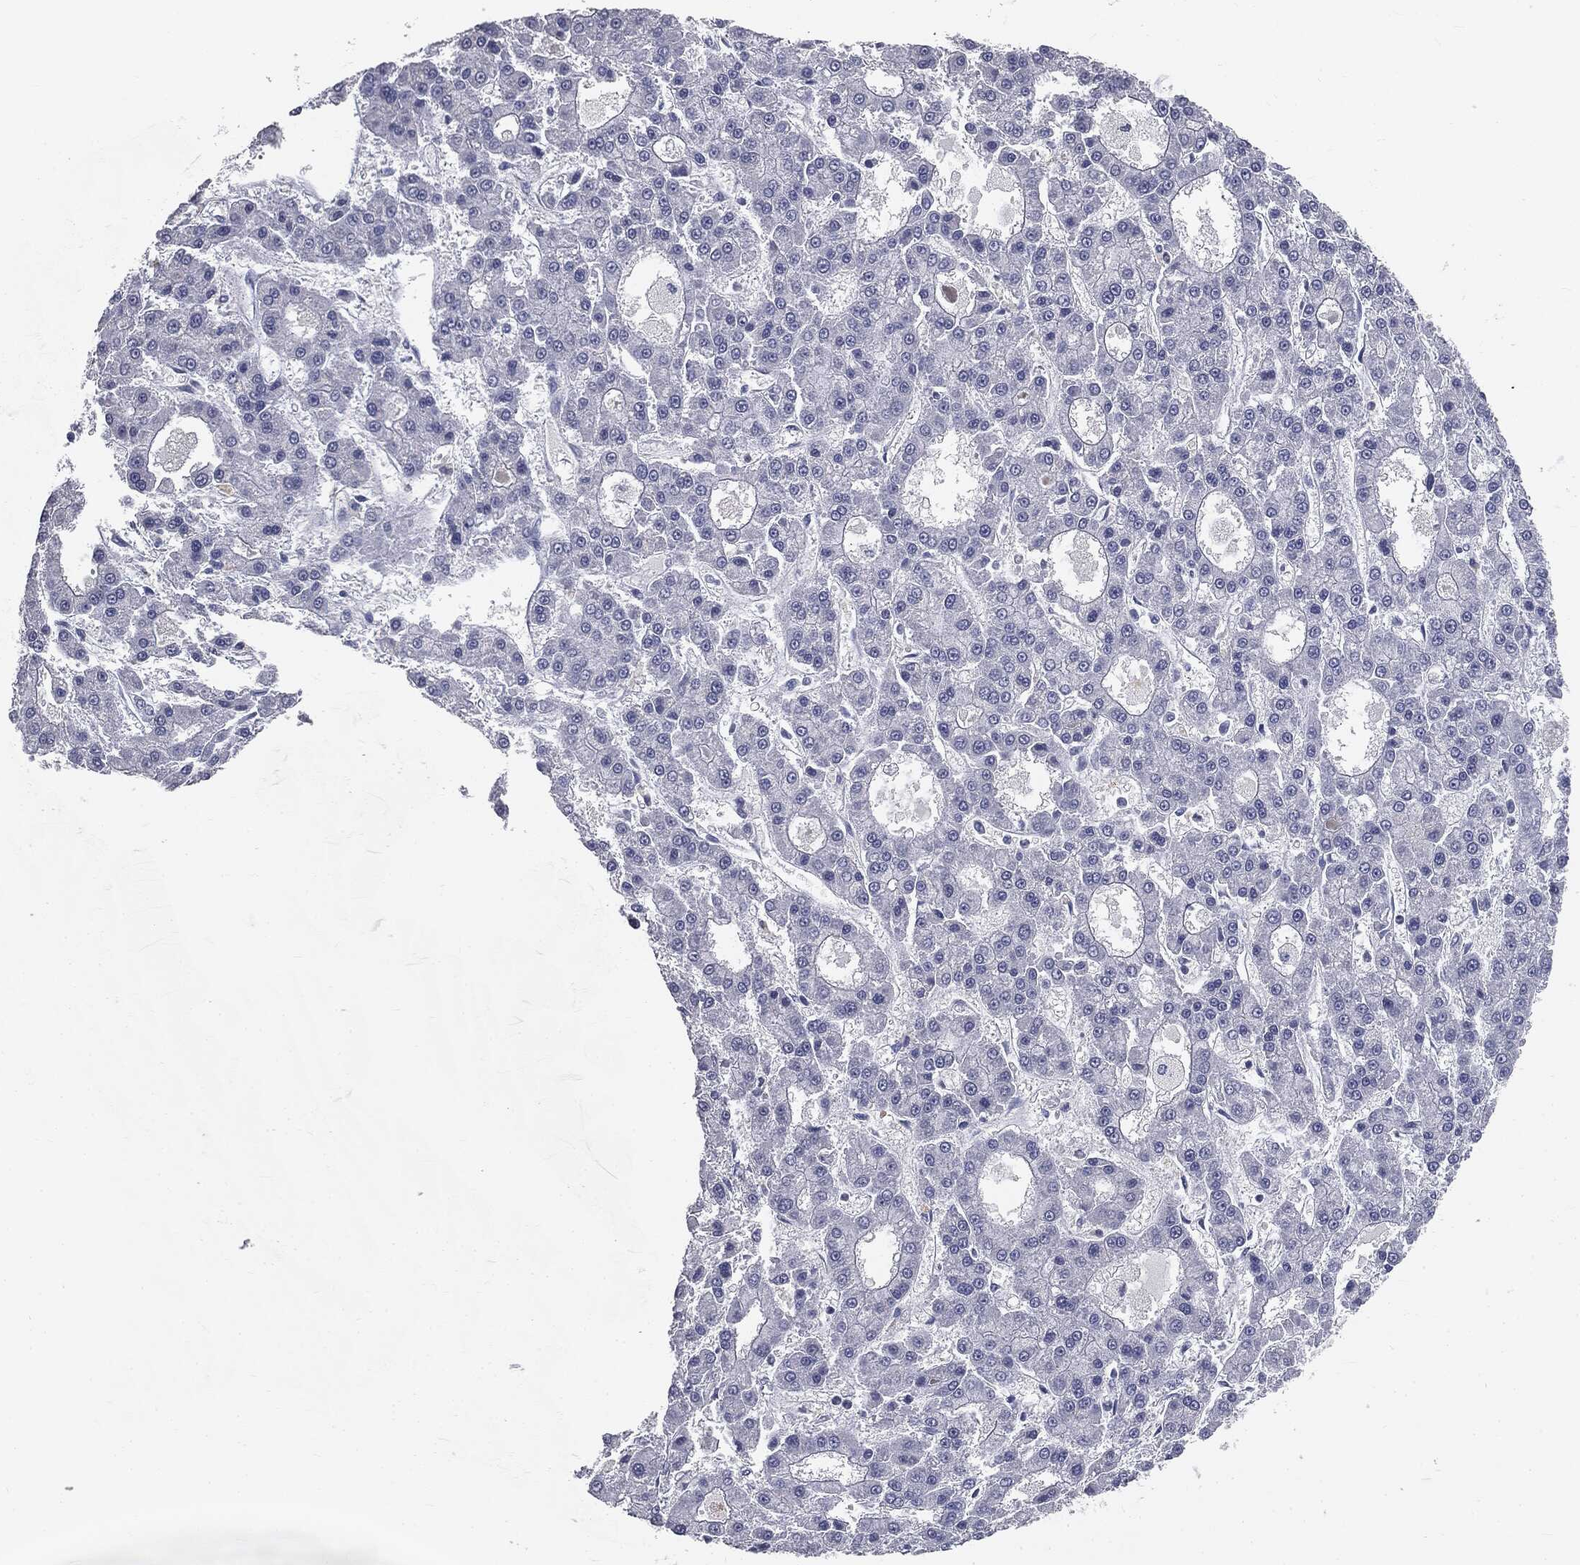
{"staining": {"intensity": "negative", "quantity": "none", "location": "none"}, "tissue": "liver cancer", "cell_type": "Tumor cells", "image_type": "cancer", "snomed": [{"axis": "morphology", "description": "Carcinoma, Hepatocellular, NOS"}, {"axis": "topography", "description": "Liver"}], "caption": "Immunohistochemistry micrograph of human liver cancer (hepatocellular carcinoma) stained for a protein (brown), which displays no positivity in tumor cells. (Brightfield microscopy of DAB immunohistochemistry at high magnification).", "gene": "AFP", "patient": {"sex": "male", "age": 70}}